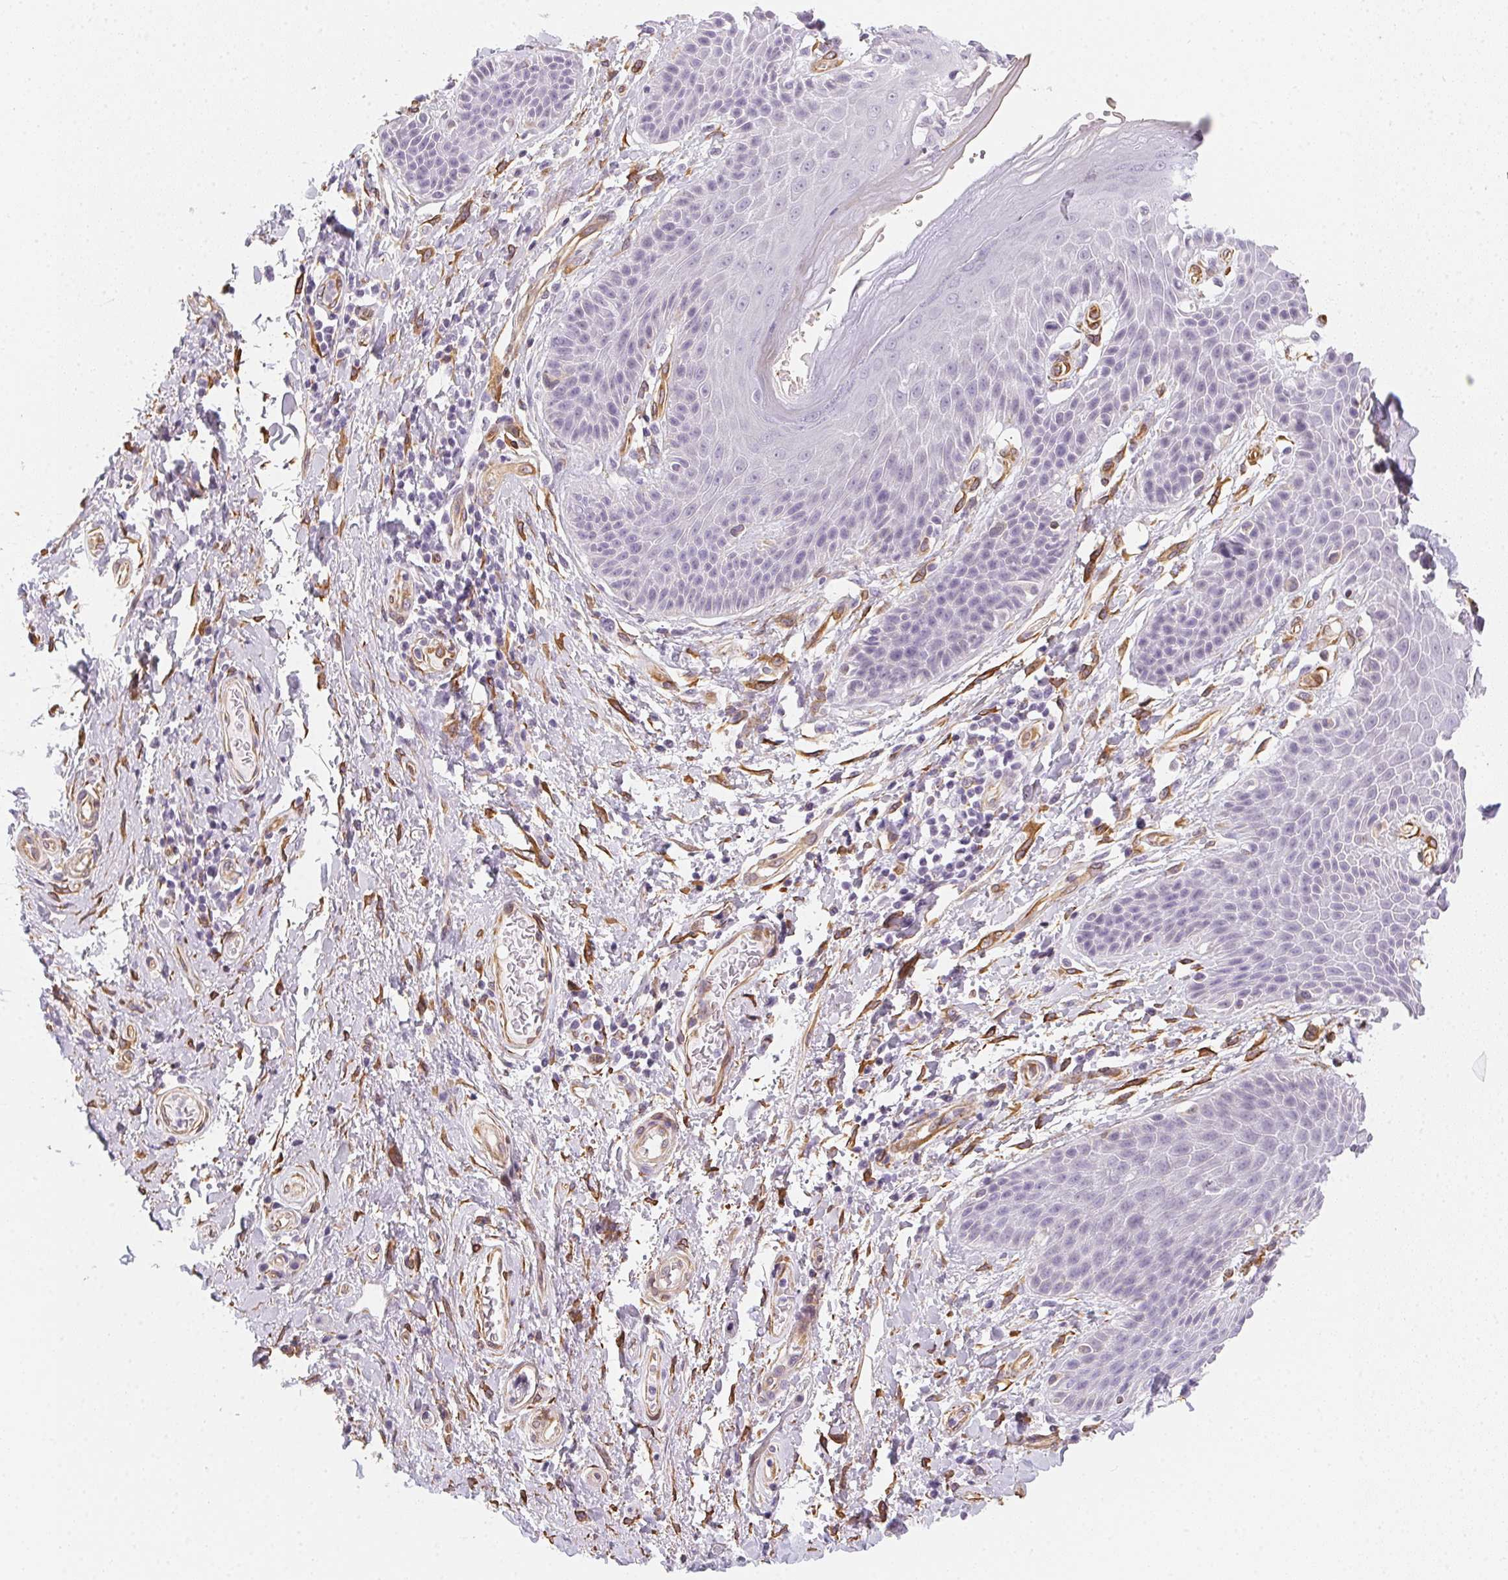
{"staining": {"intensity": "negative", "quantity": "none", "location": "none"}, "tissue": "adipose tissue", "cell_type": "Adipocytes", "image_type": "normal", "snomed": [{"axis": "morphology", "description": "Normal tissue, NOS"}, {"axis": "topography", "description": "Peripheral nerve tissue"}], "caption": "A high-resolution photomicrograph shows IHC staining of unremarkable adipose tissue, which shows no significant expression in adipocytes.", "gene": "RSBN1", "patient": {"sex": "male", "age": 51}}